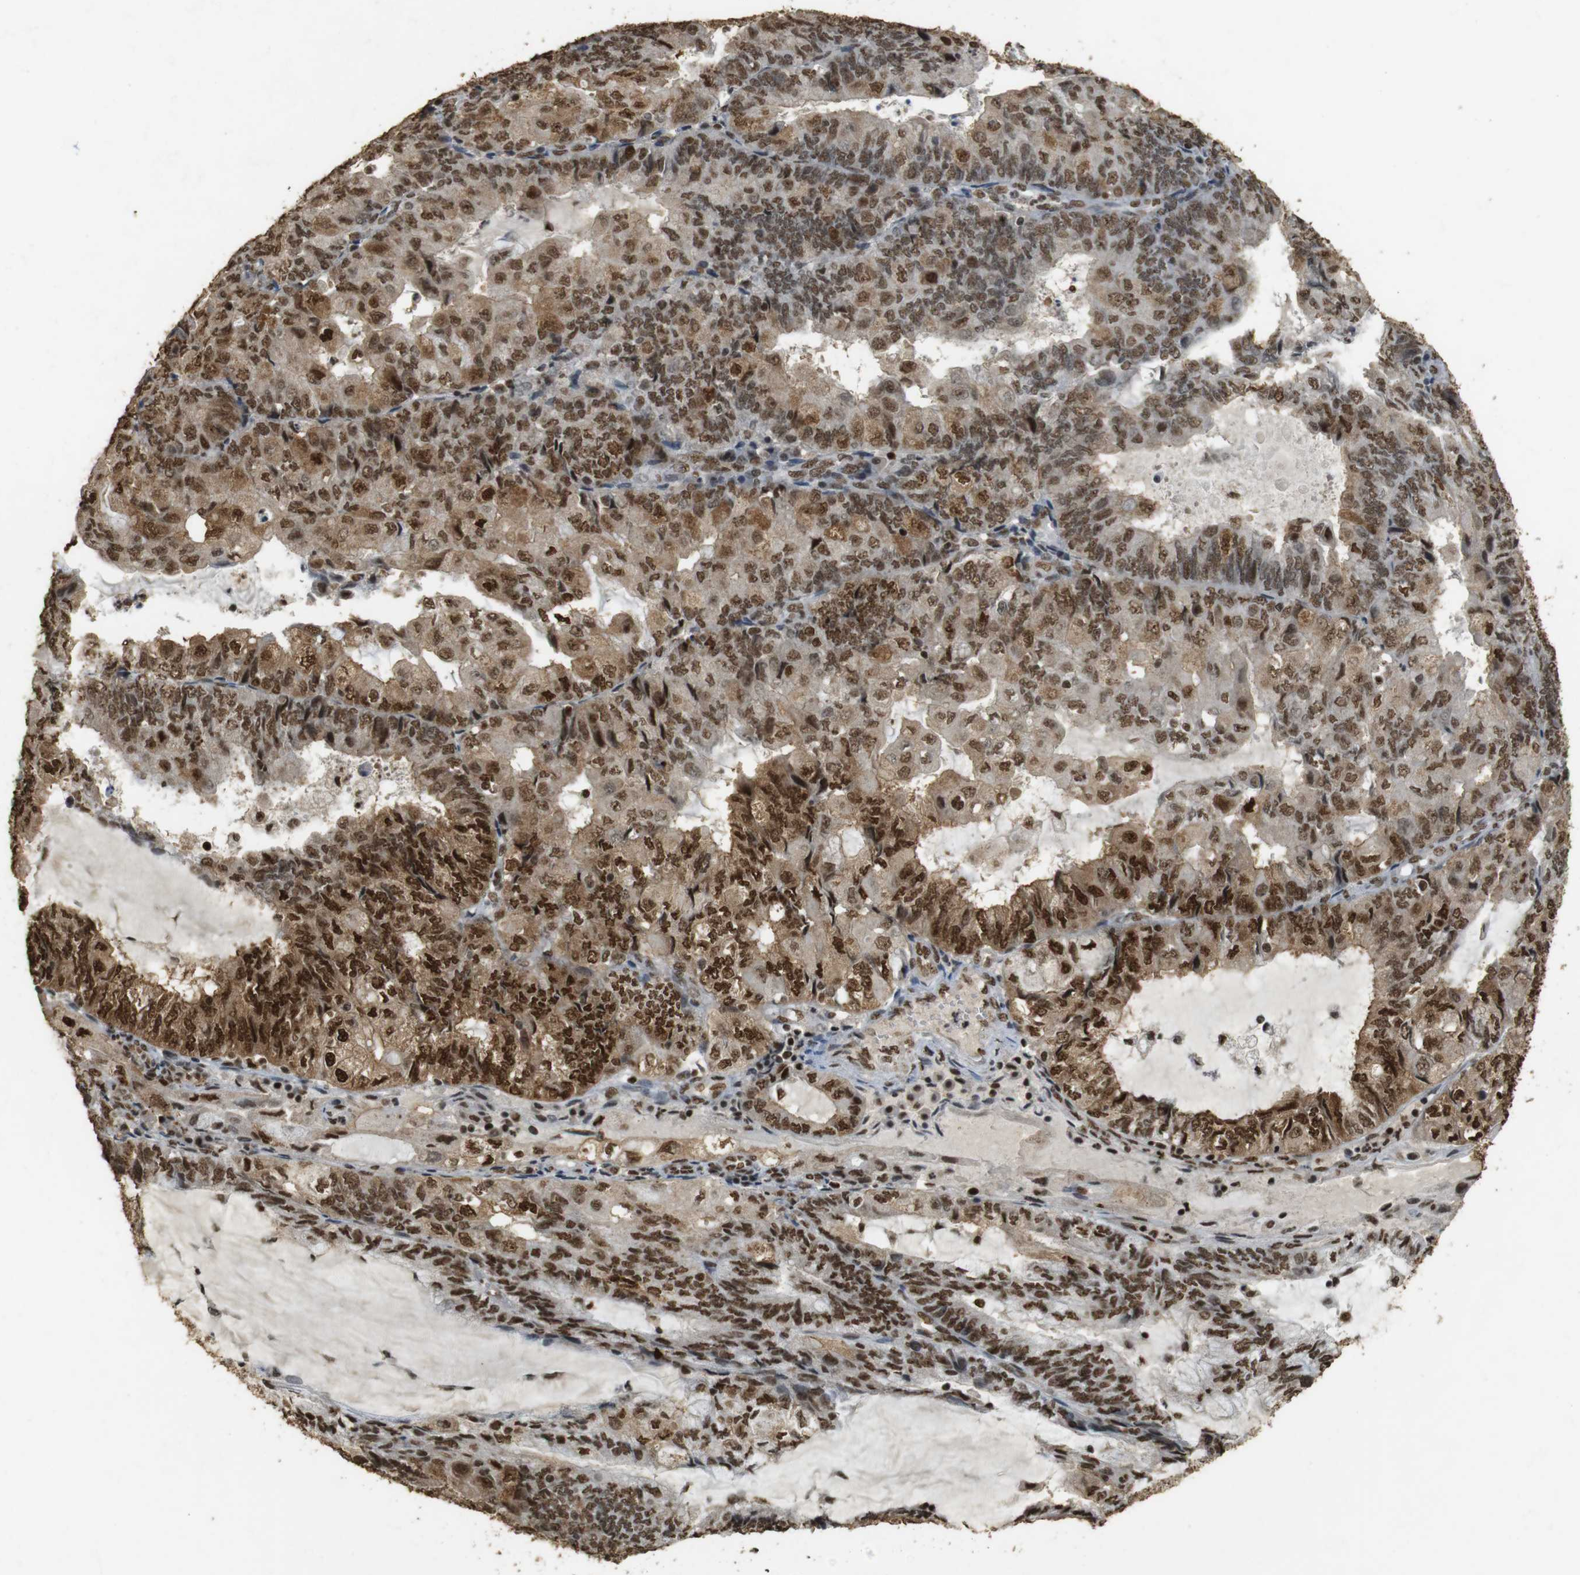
{"staining": {"intensity": "moderate", "quantity": ">75%", "location": "cytoplasmic/membranous,nuclear"}, "tissue": "endometrial cancer", "cell_type": "Tumor cells", "image_type": "cancer", "snomed": [{"axis": "morphology", "description": "Adenocarcinoma, NOS"}, {"axis": "topography", "description": "Endometrium"}], "caption": "Protein staining displays moderate cytoplasmic/membranous and nuclear staining in approximately >75% of tumor cells in adenocarcinoma (endometrial).", "gene": "GATA4", "patient": {"sex": "female", "age": 81}}